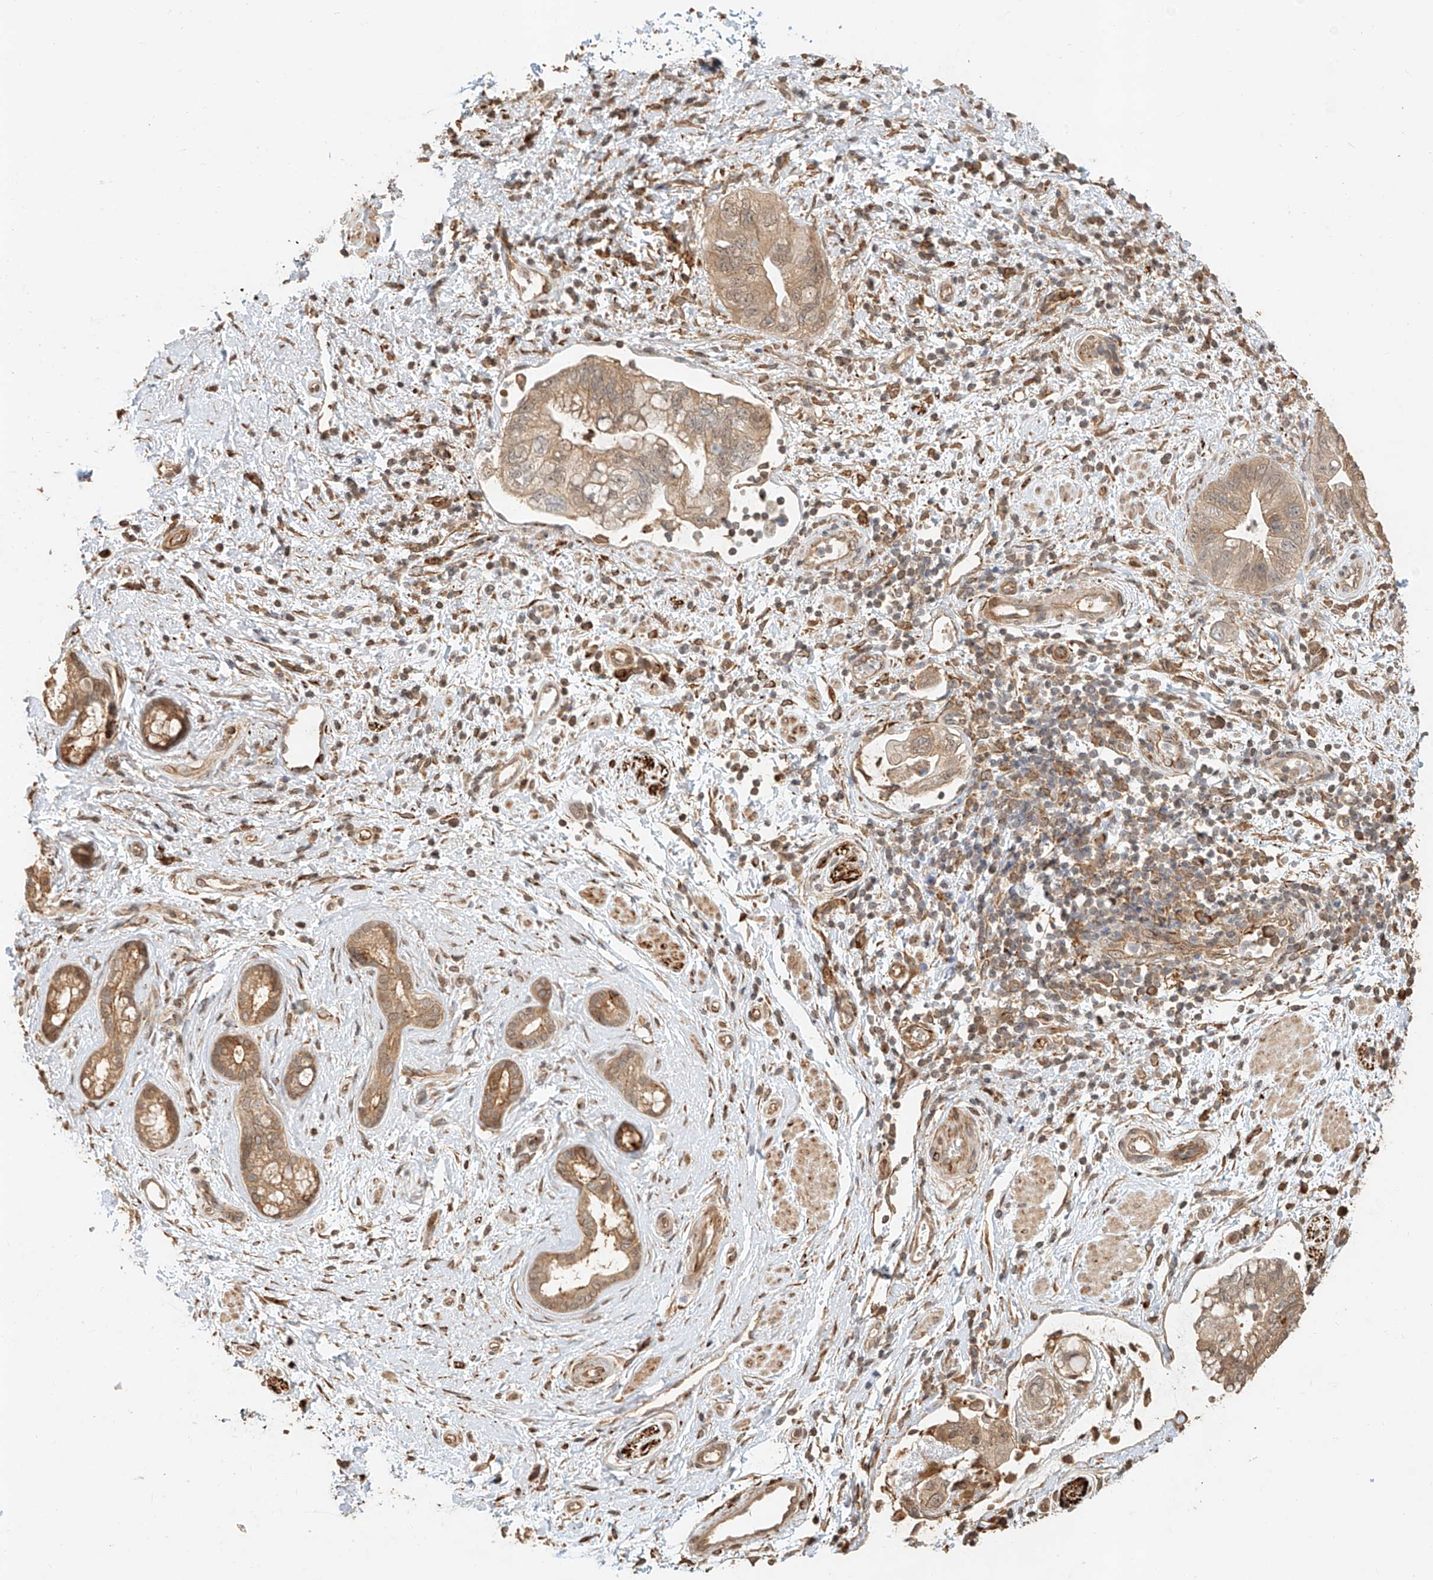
{"staining": {"intensity": "moderate", "quantity": ">75%", "location": "cytoplasmic/membranous"}, "tissue": "pancreatic cancer", "cell_type": "Tumor cells", "image_type": "cancer", "snomed": [{"axis": "morphology", "description": "Adenocarcinoma, NOS"}, {"axis": "topography", "description": "Pancreas"}], "caption": "A medium amount of moderate cytoplasmic/membranous expression is present in about >75% of tumor cells in pancreatic adenocarcinoma tissue. (DAB (3,3'-diaminobenzidine) IHC with brightfield microscopy, high magnification).", "gene": "NAP1L1", "patient": {"sex": "female", "age": 73}}